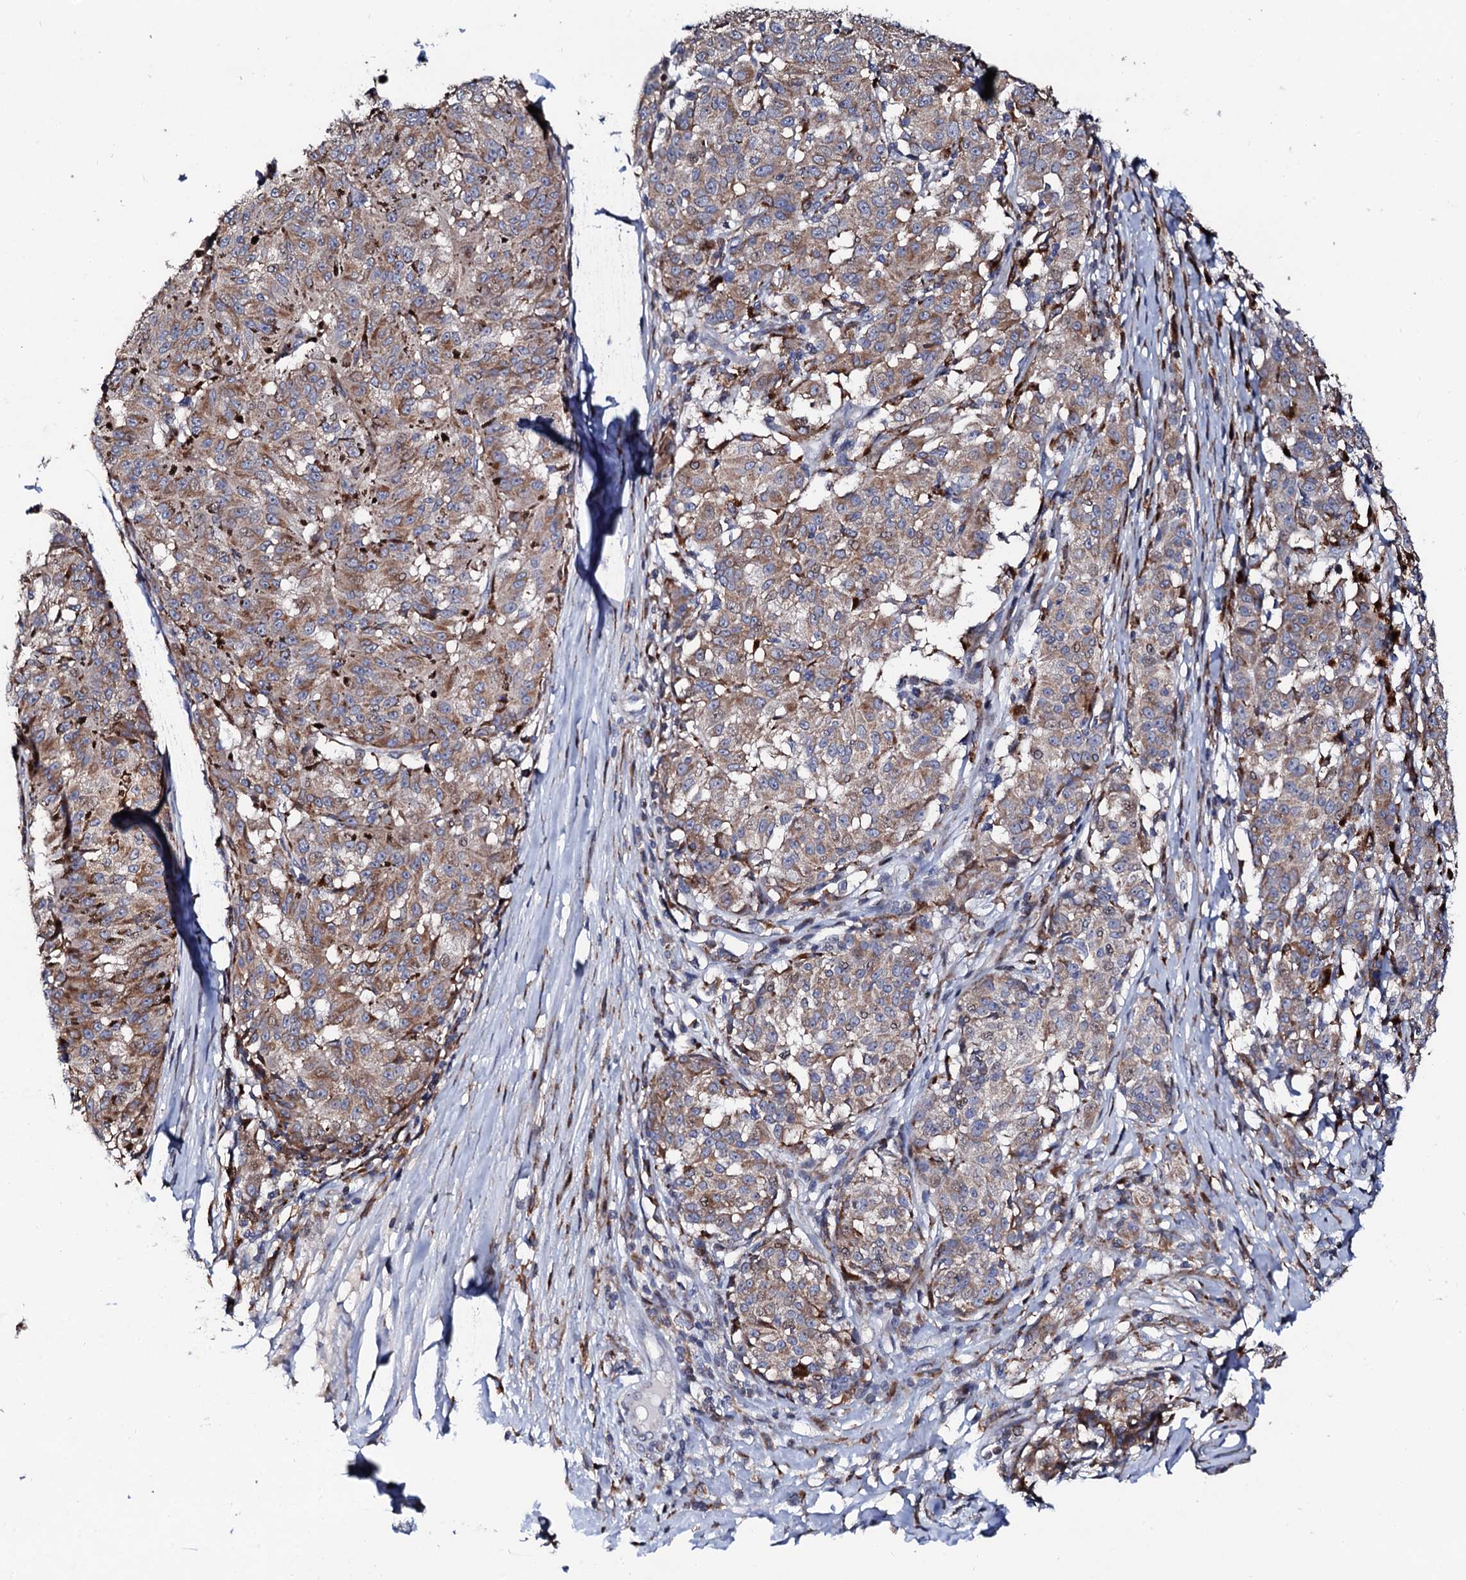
{"staining": {"intensity": "moderate", "quantity": ">75%", "location": "cytoplasmic/membranous"}, "tissue": "melanoma", "cell_type": "Tumor cells", "image_type": "cancer", "snomed": [{"axis": "morphology", "description": "Malignant melanoma, NOS"}, {"axis": "topography", "description": "Skin"}], "caption": "Immunohistochemistry (IHC) (DAB) staining of human malignant melanoma reveals moderate cytoplasmic/membranous protein staining in about >75% of tumor cells.", "gene": "TCIRG1", "patient": {"sex": "female", "age": 72}}